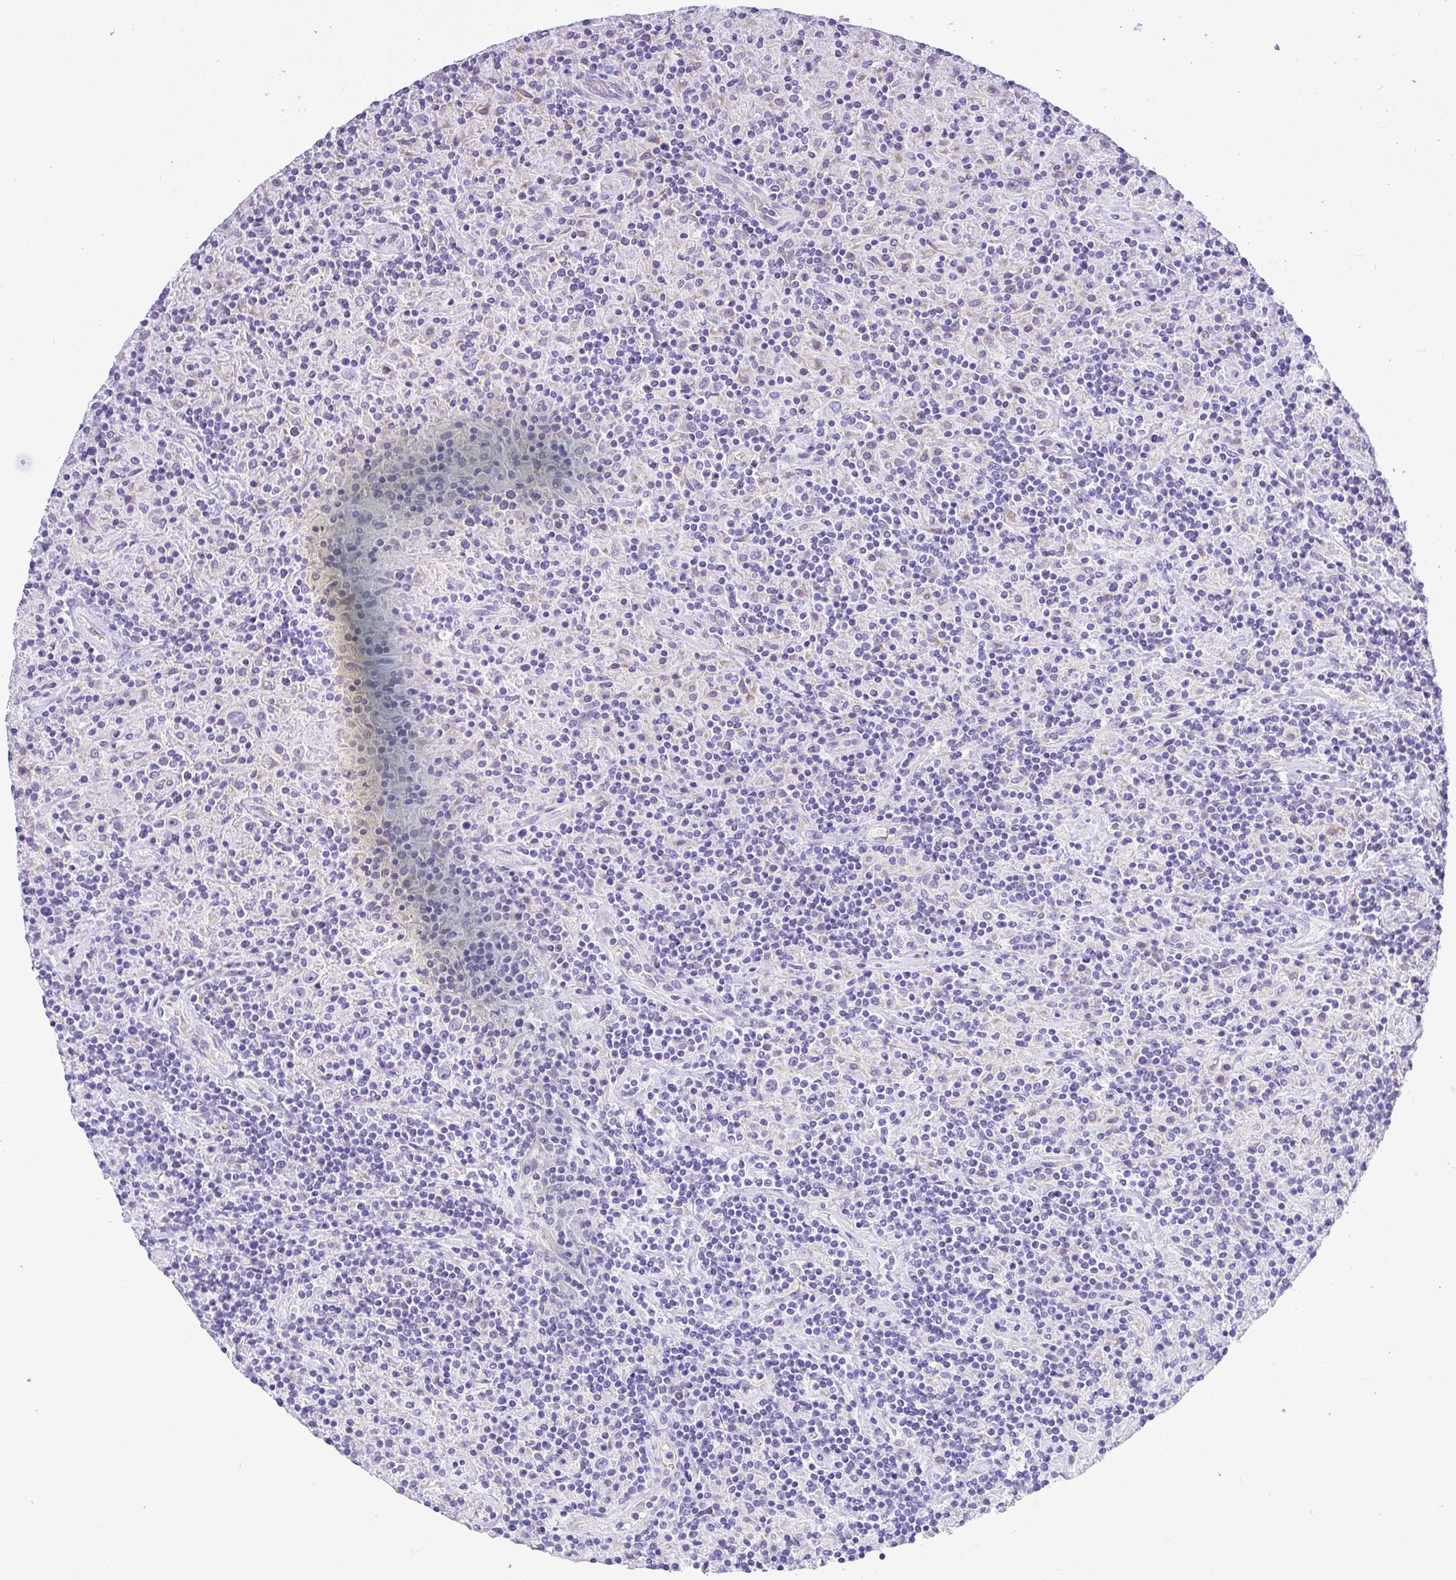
{"staining": {"intensity": "negative", "quantity": "none", "location": "none"}, "tissue": "lymphoma", "cell_type": "Tumor cells", "image_type": "cancer", "snomed": [{"axis": "morphology", "description": "Hodgkin's disease, NOS"}, {"axis": "topography", "description": "Lymph node"}], "caption": "Human Hodgkin's disease stained for a protein using immunohistochemistry demonstrates no positivity in tumor cells.", "gene": "ADRA2C", "patient": {"sex": "male", "age": 70}}